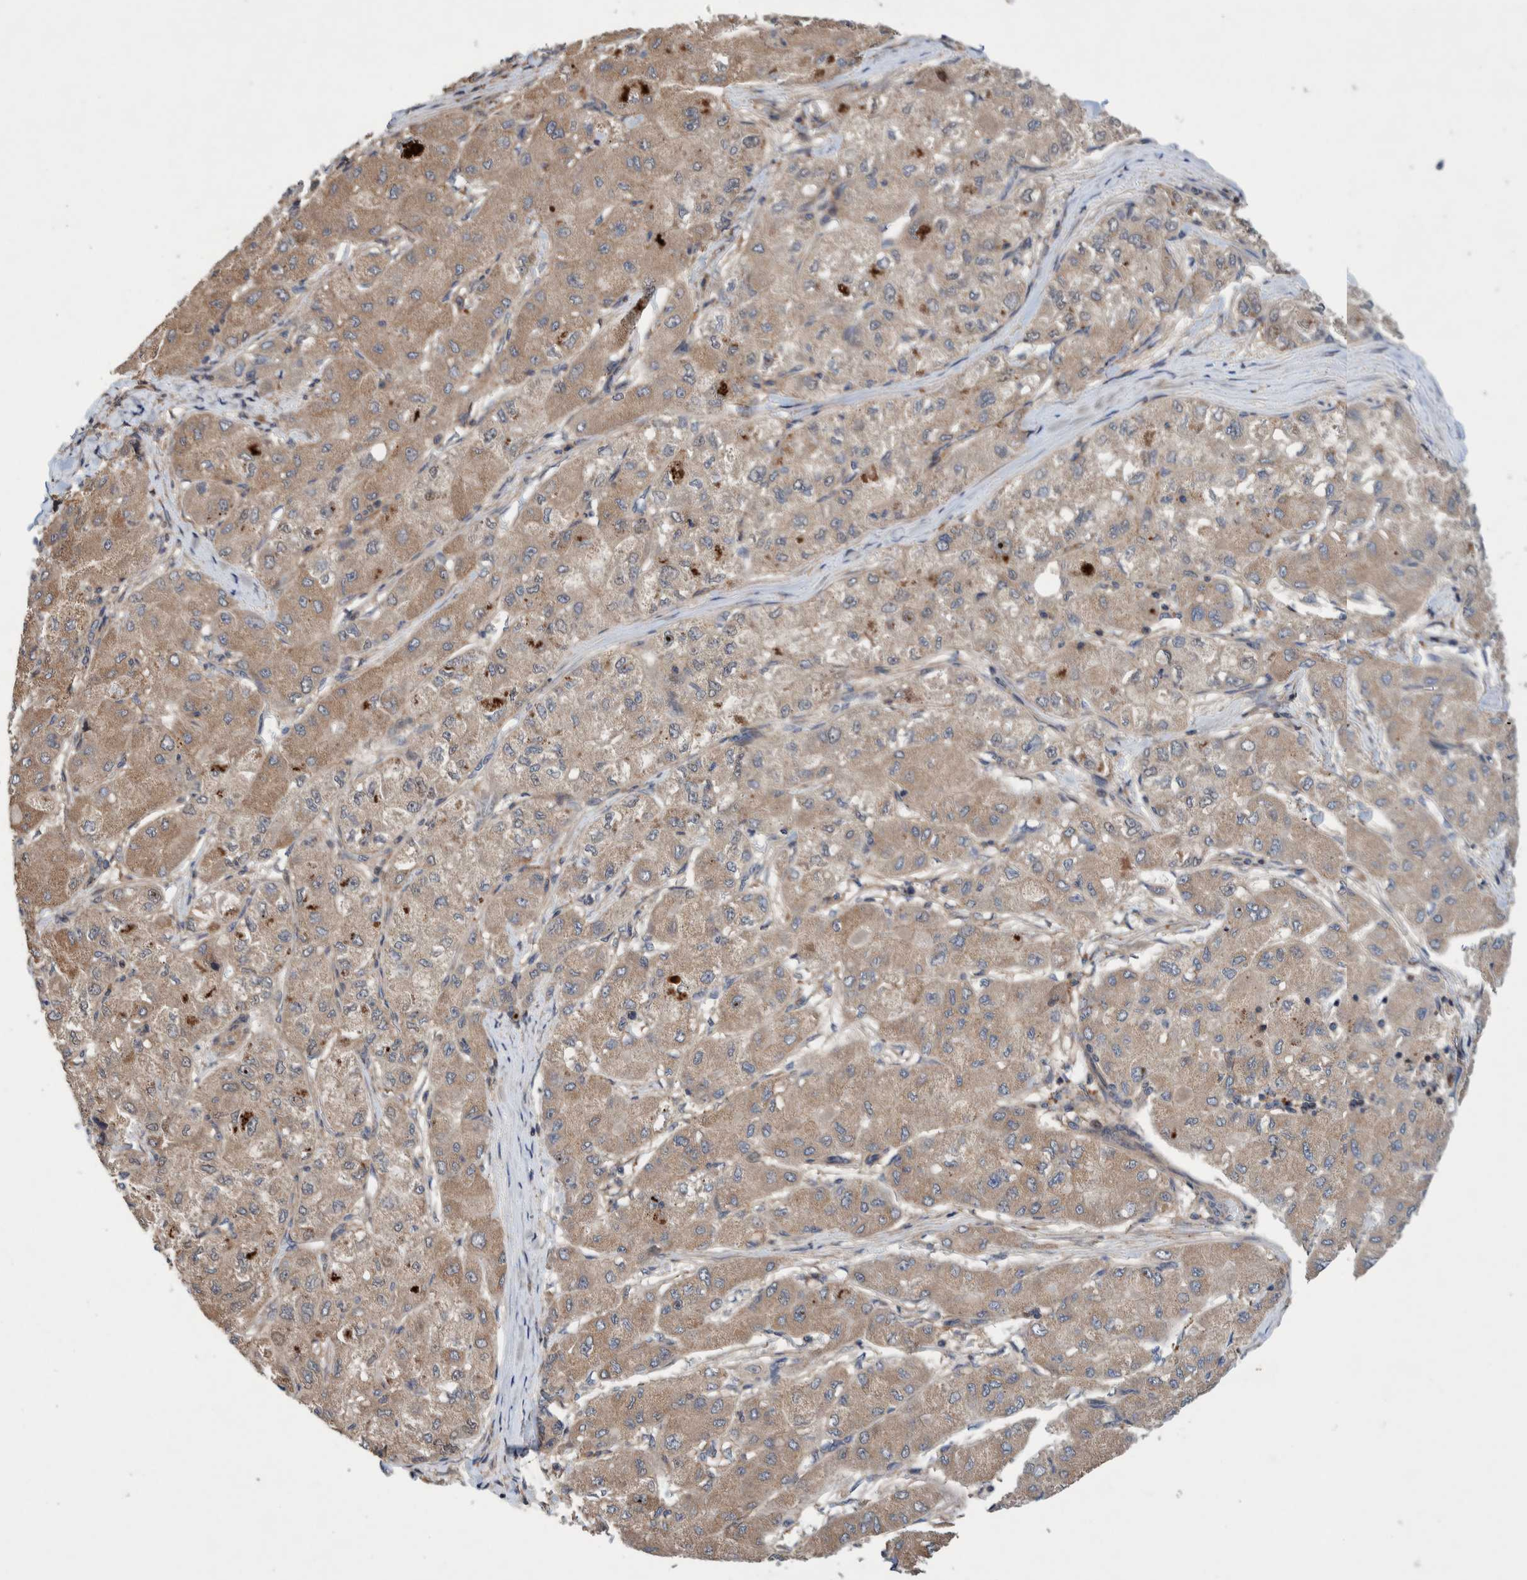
{"staining": {"intensity": "weak", "quantity": ">75%", "location": "cytoplasmic/membranous"}, "tissue": "liver cancer", "cell_type": "Tumor cells", "image_type": "cancer", "snomed": [{"axis": "morphology", "description": "Carcinoma, Hepatocellular, NOS"}, {"axis": "topography", "description": "Liver"}], "caption": "Protein positivity by immunohistochemistry (IHC) displays weak cytoplasmic/membranous staining in about >75% of tumor cells in liver cancer.", "gene": "PIK3R6", "patient": {"sex": "male", "age": 80}}